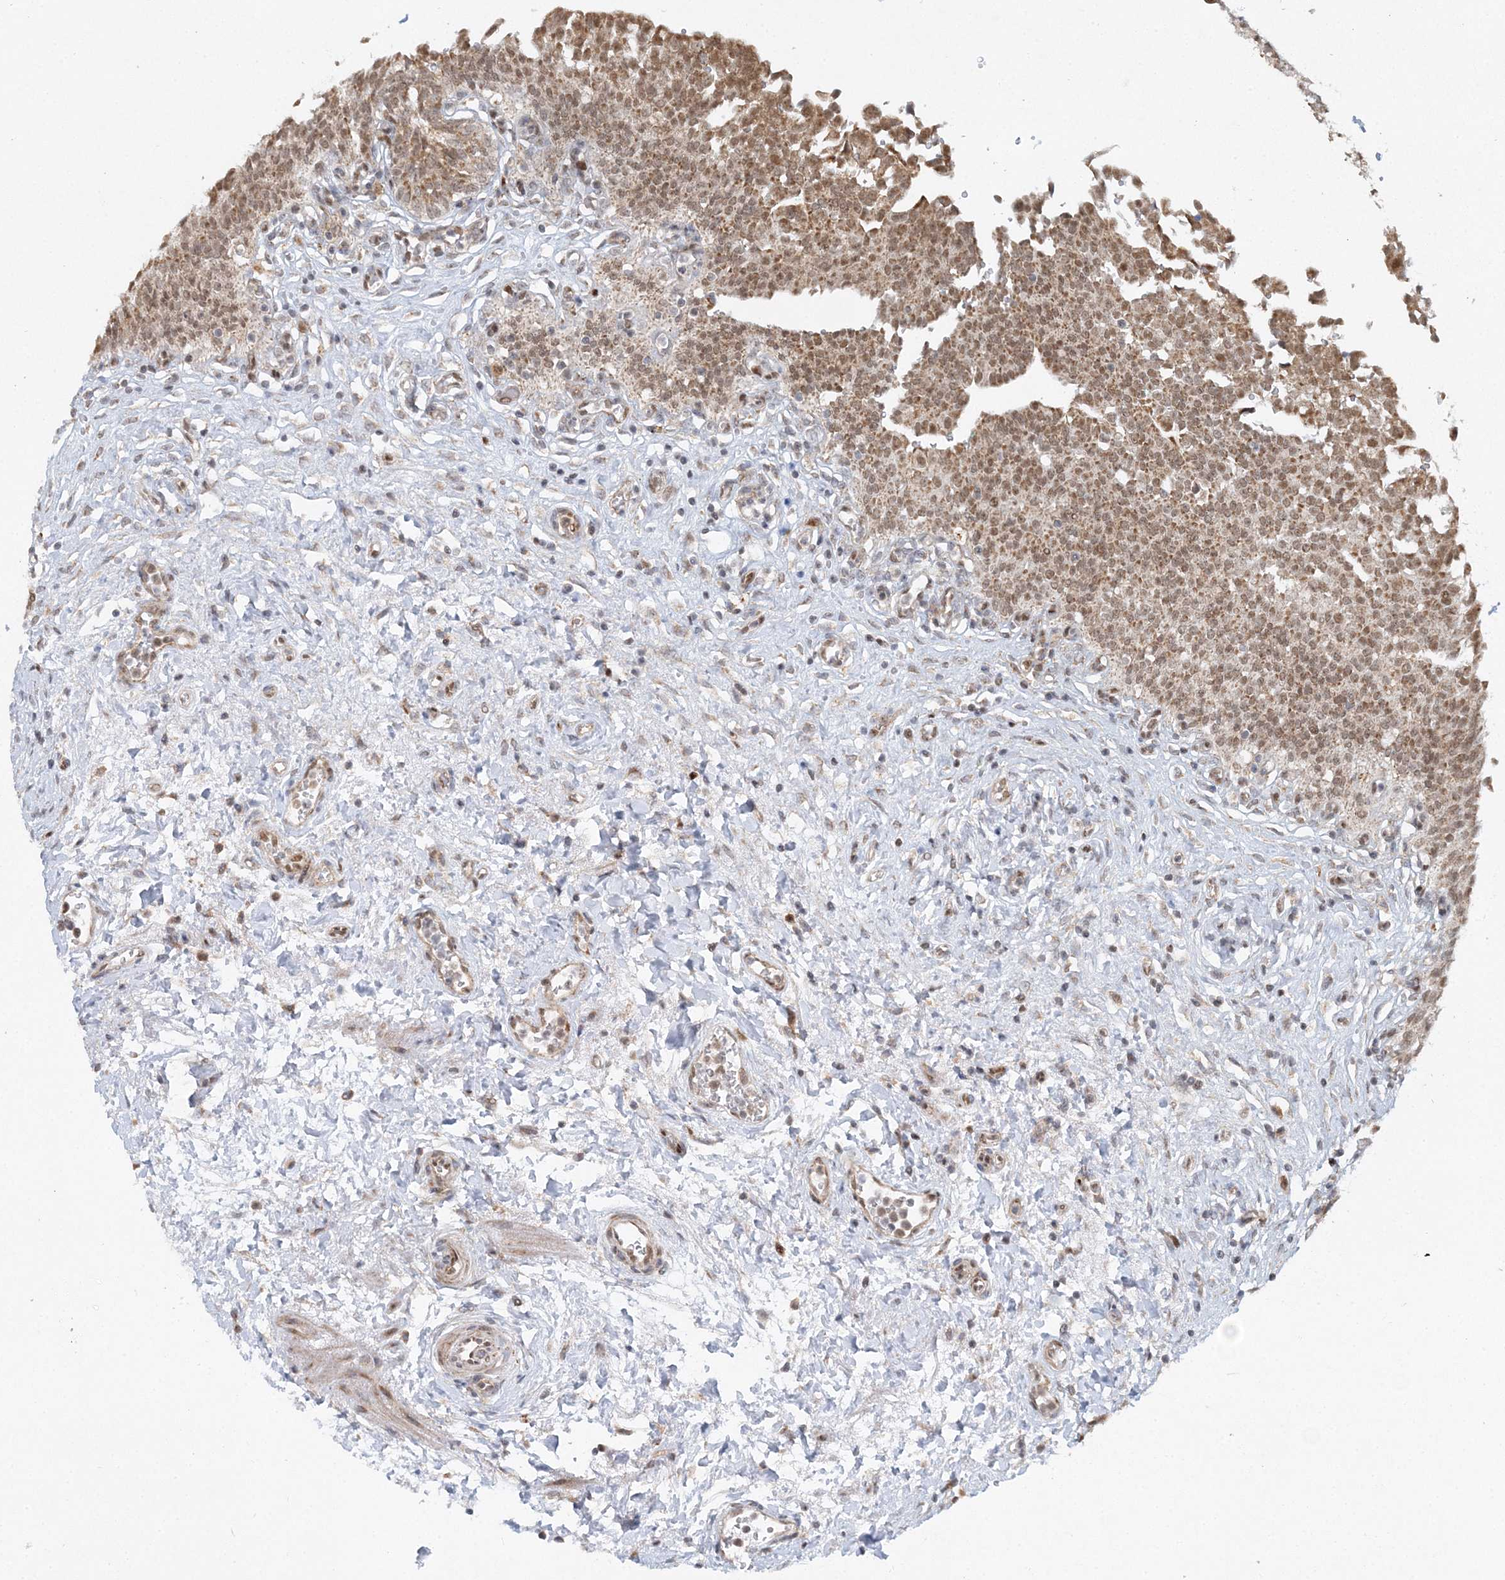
{"staining": {"intensity": "moderate", "quantity": ">75%", "location": "cytoplasmic/membranous,nuclear"}, "tissue": "urinary bladder", "cell_type": "Urothelial cells", "image_type": "normal", "snomed": [{"axis": "morphology", "description": "Urothelial carcinoma, High grade"}, {"axis": "topography", "description": "Urinary bladder"}], "caption": "About >75% of urothelial cells in normal human urinary bladder show moderate cytoplasmic/membranous,nuclear protein expression as visualized by brown immunohistochemical staining.", "gene": "RAB11FIP2", "patient": {"sex": "male", "age": 46}}